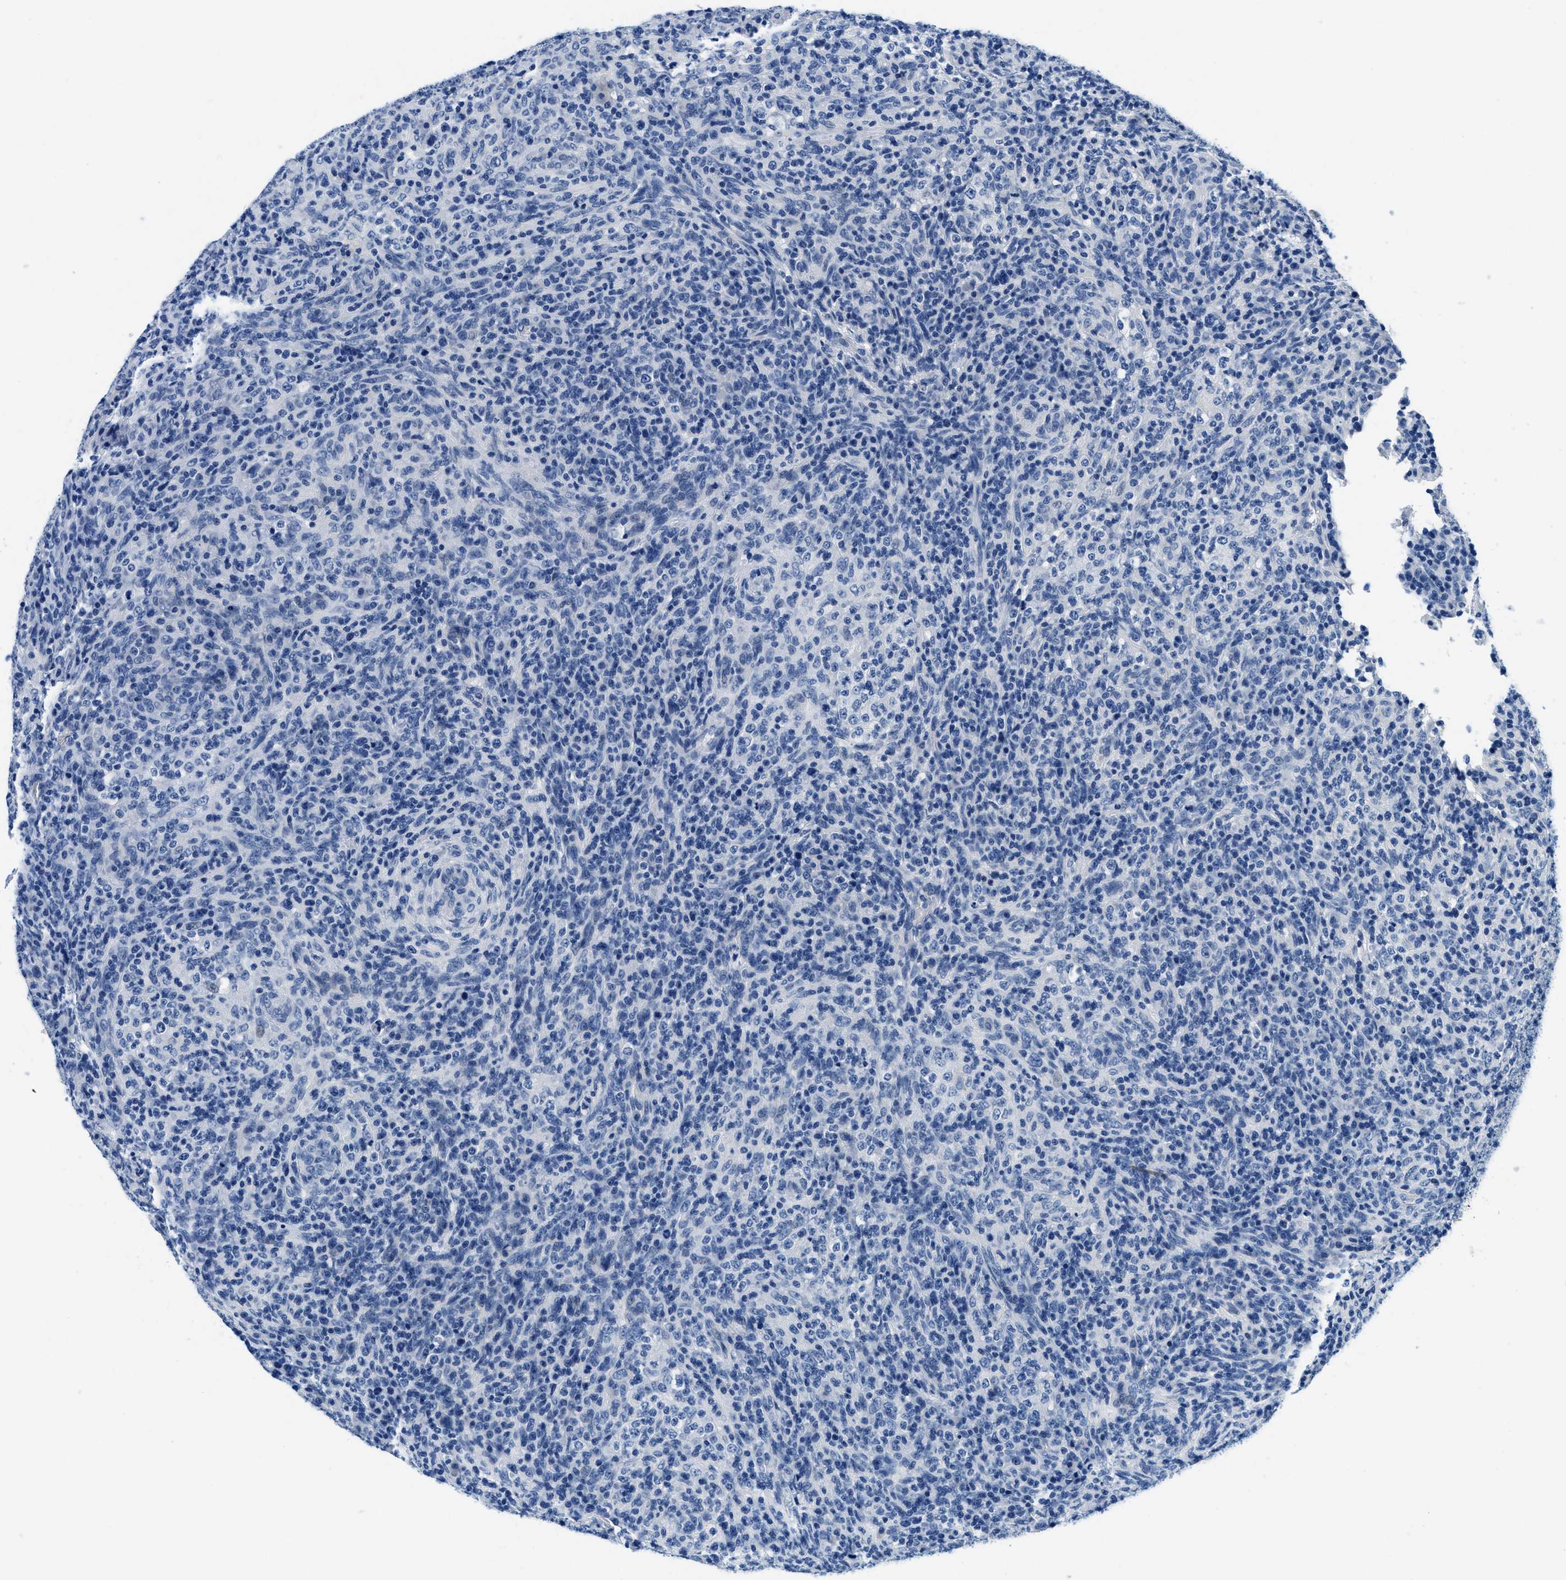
{"staining": {"intensity": "negative", "quantity": "none", "location": "none"}, "tissue": "lymphoma", "cell_type": "Tumor cells", "image_type": "cancer", "snomed": [{"axis": "morphology", "description": "Malignant lymphoma, non-Hodgkin's type, High grade"}, {"axis": "topography", "description": "Lymph node"}], "caption": "High magnification brightfield microscopy of lymphoma stained with DAB (3,3'-diaminobenzidine) (brown) and counterstained with hematoxylin (blue): tumor cells show no significant staining.", "gene": "GSTM3", "patient": {"sex": "female", "age": 76}}